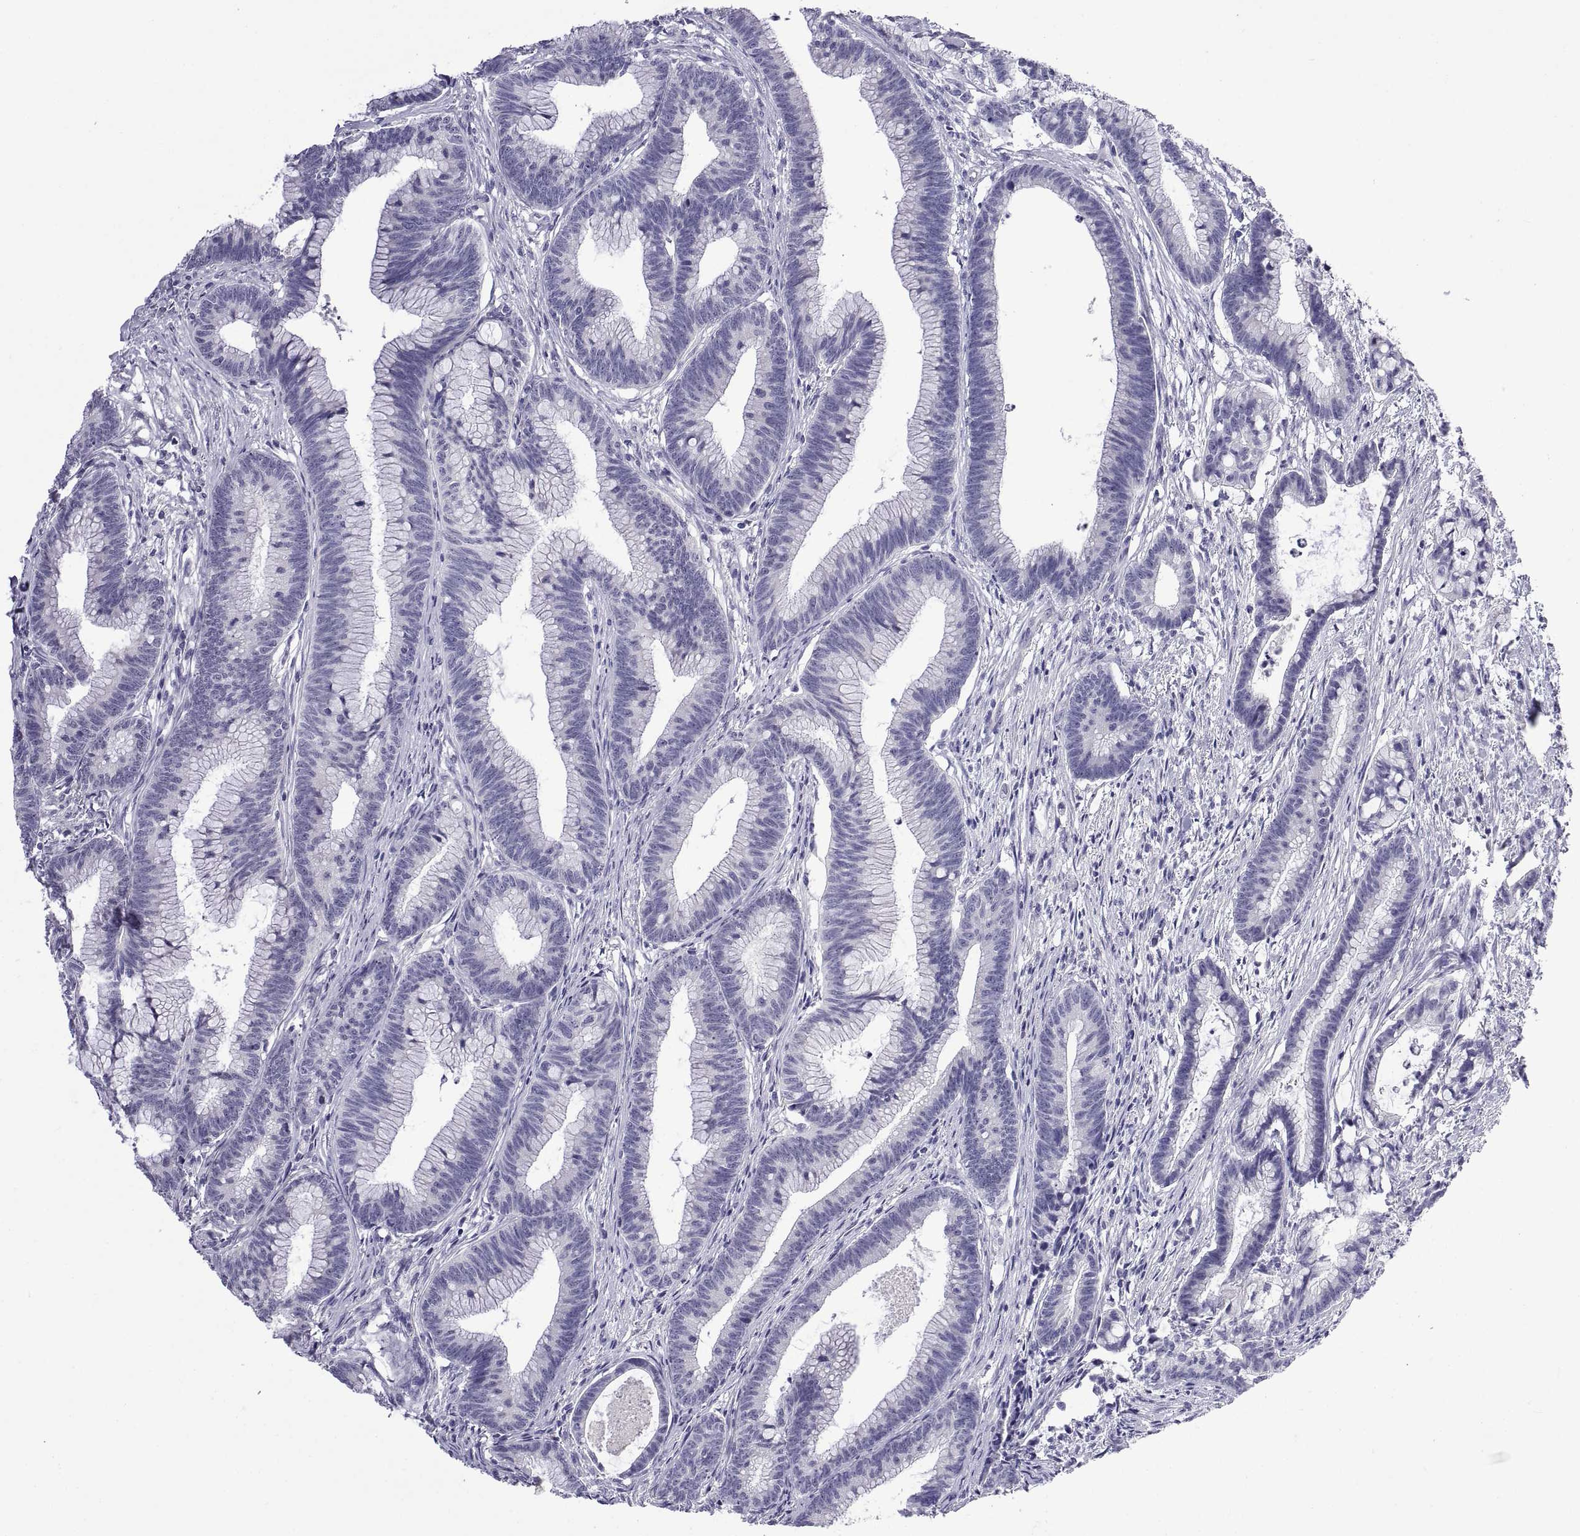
{"staining": {"intensity": "negative", "quantity": "none", "location": "none"}, "tissue": "colorectal cancer", "cell_type": "Tumor cells", "image_type": "cancer", "snomed": [{"axis": "morphology", "description": "Adenocarcinoma, NOS"}, {"axis": "topography", "description": "Colon"}], "caption": "Immunohistochemistry (IHC) image of neoplastic tissue: human colorectal cancer stained with DAB (3,3'-diaminobenzidine) displays no significant protein staining in tumor cells.", "gene": "VSX2", "patient": {"sex": "female", "age": 78}}